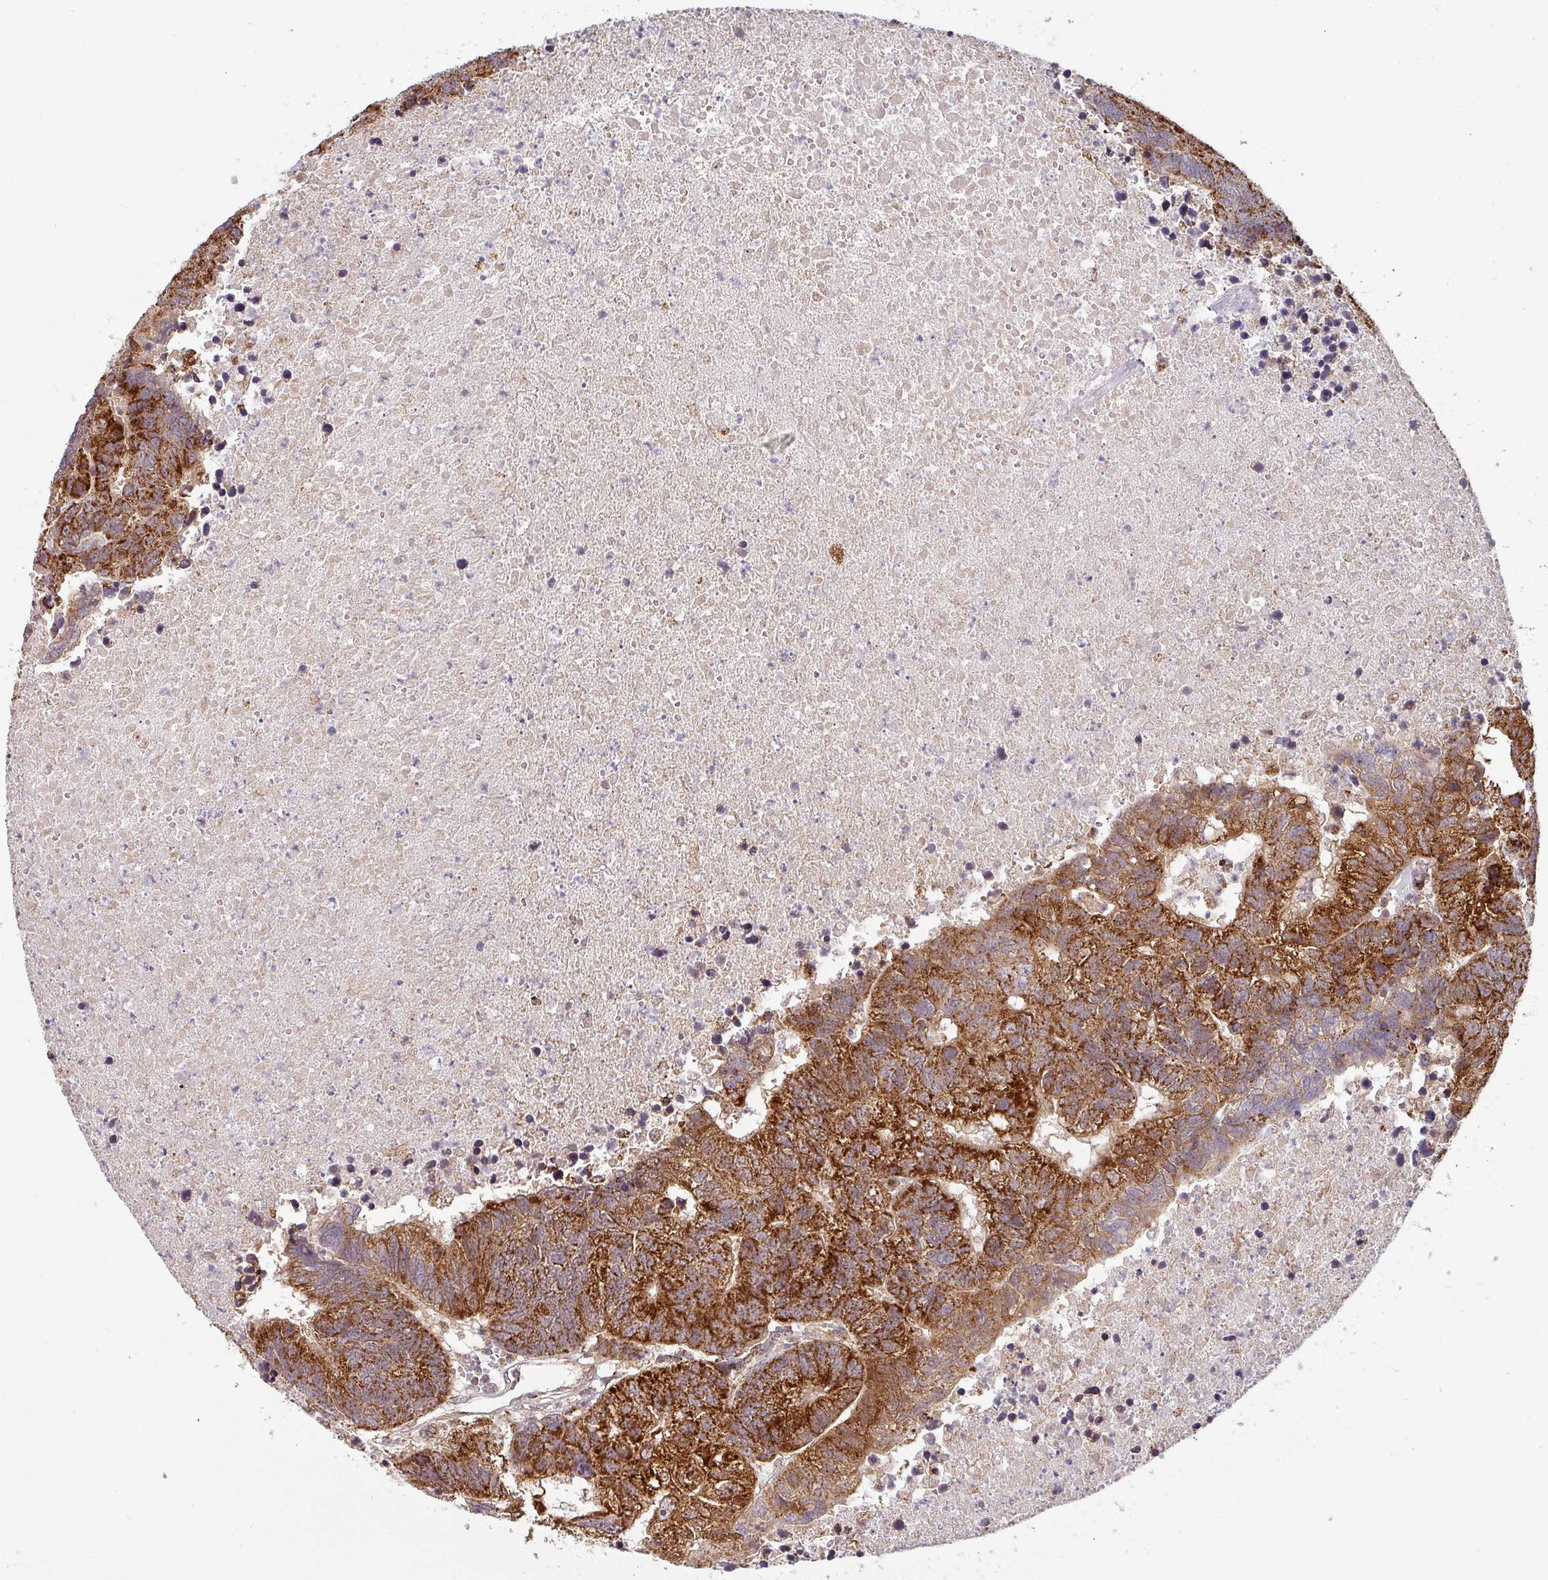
{"staining": {"intensity": "strong", "quantity": ">75%", "location": "cytoplasmic/membranous"}, "tissue": "colorectal cancer", "cell_type": "Tumor cells", "image_type": "cancer", "snomed": [{"axis": "morphology", "description": "Adenocarcinoma, NOS"}, {"axis": "topography", "description": "Colon"}], "caption": "The immunohistochemical stain labels strong cytoplasmic/membranous staining in tumor cells of colorectal adenocarcinoma tissue.", "gene": "MRPS16", "patient": {"sex": "female", "age": 48}}